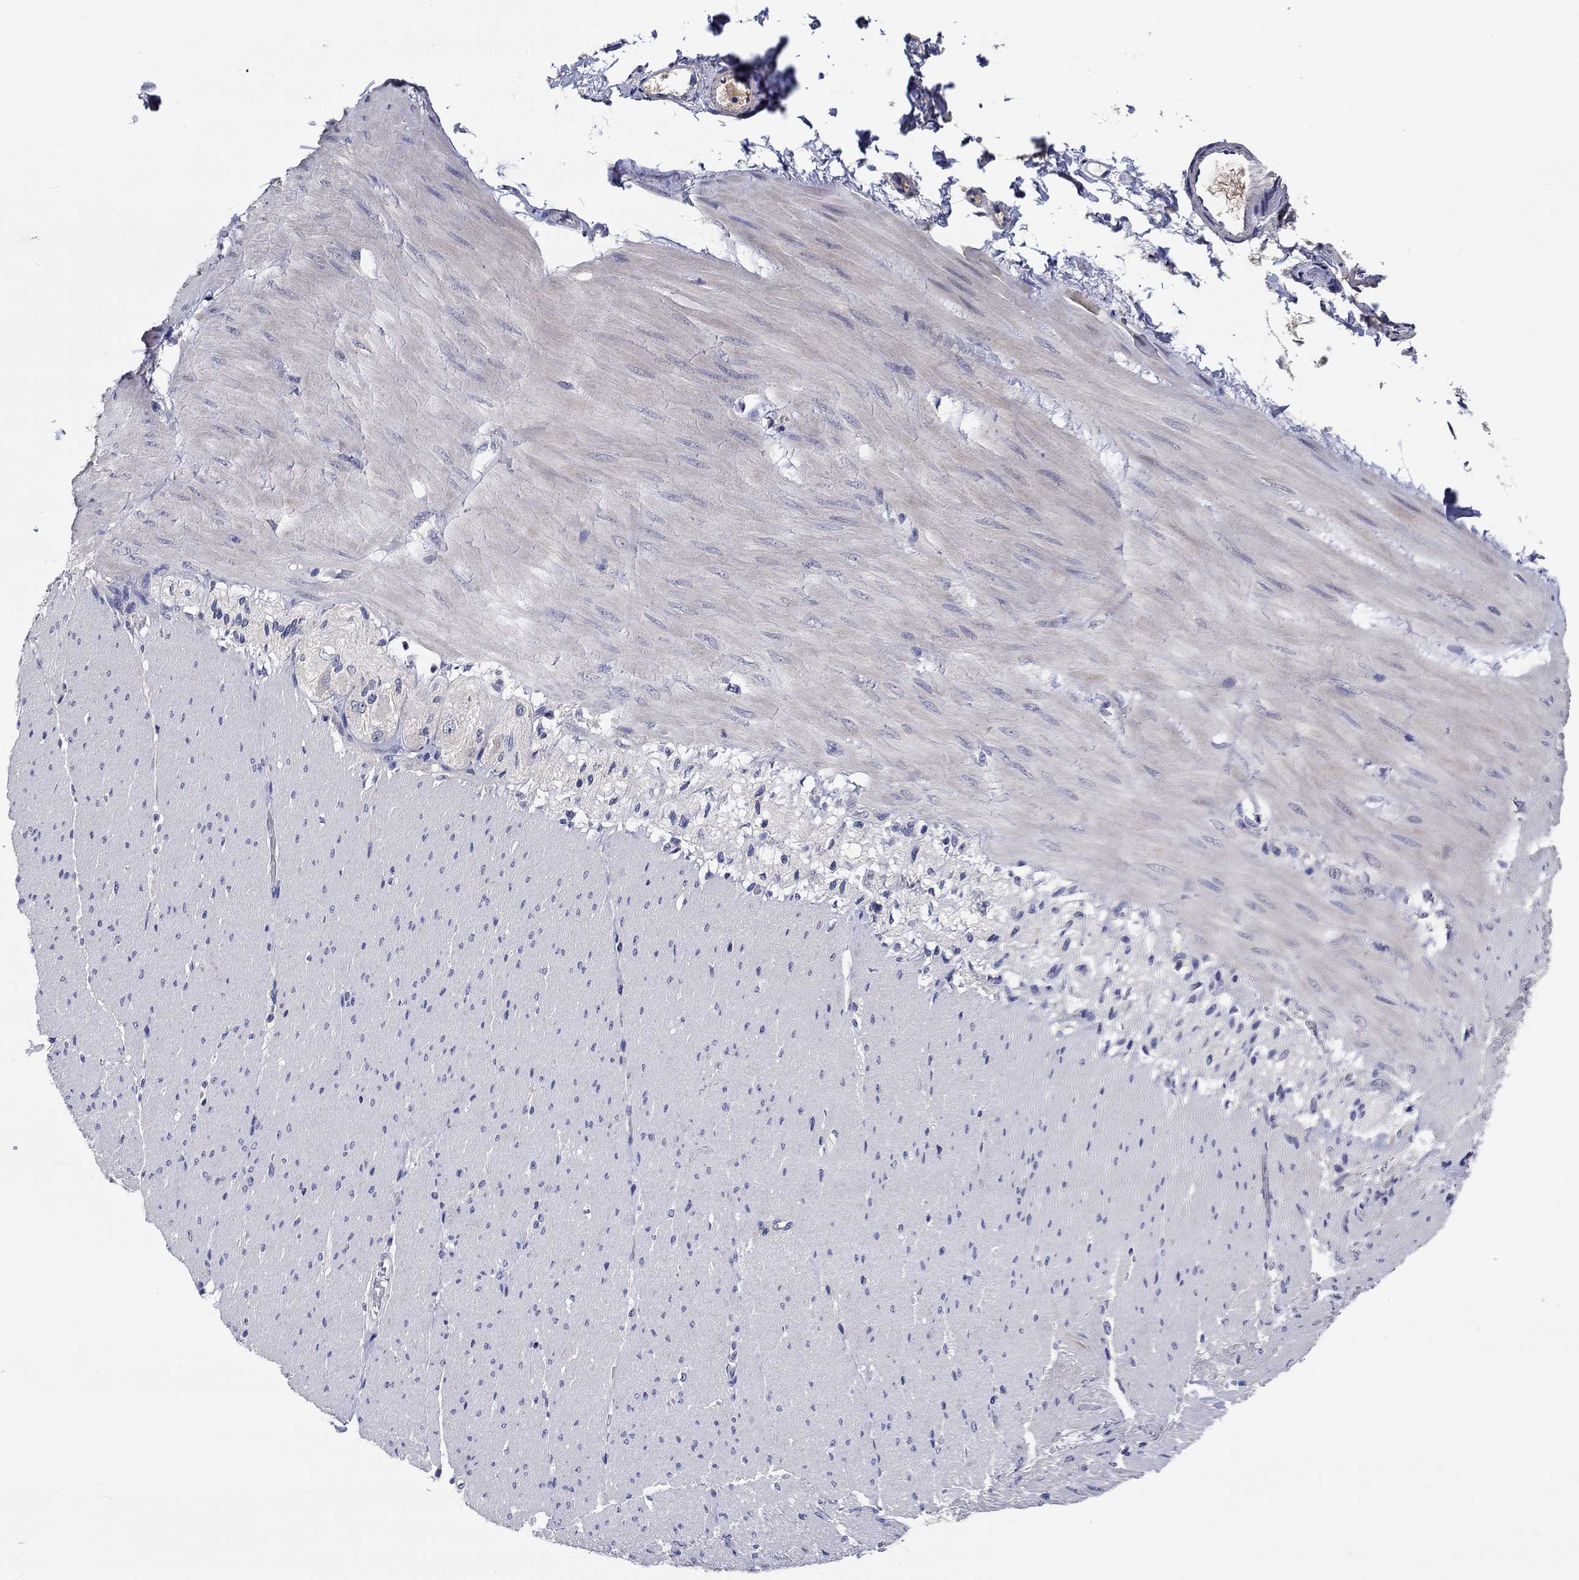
{"staining": {"intensity": "negative", "quantity": "none", "location": "none"}, "tissue": "soft tissue", "cell_type": "Fibroblasts", "image_type": "normal", "snomed": [{"axis": "morphology", "description": "Normal tissue, NOS"}, {"axis": "topography", "description": "Smooth muscle"}, {"axis": "topography", "description": "Duodenum"}, {"axis": "topography", "description": "Peripheral nerve tissue"}], "caption": "Micrograph shows no significant protein expression in fibroblasts of unremarkable soft tissue.", "gene": "CHIT1", "patient": {"sex": "female", "age": 61}}